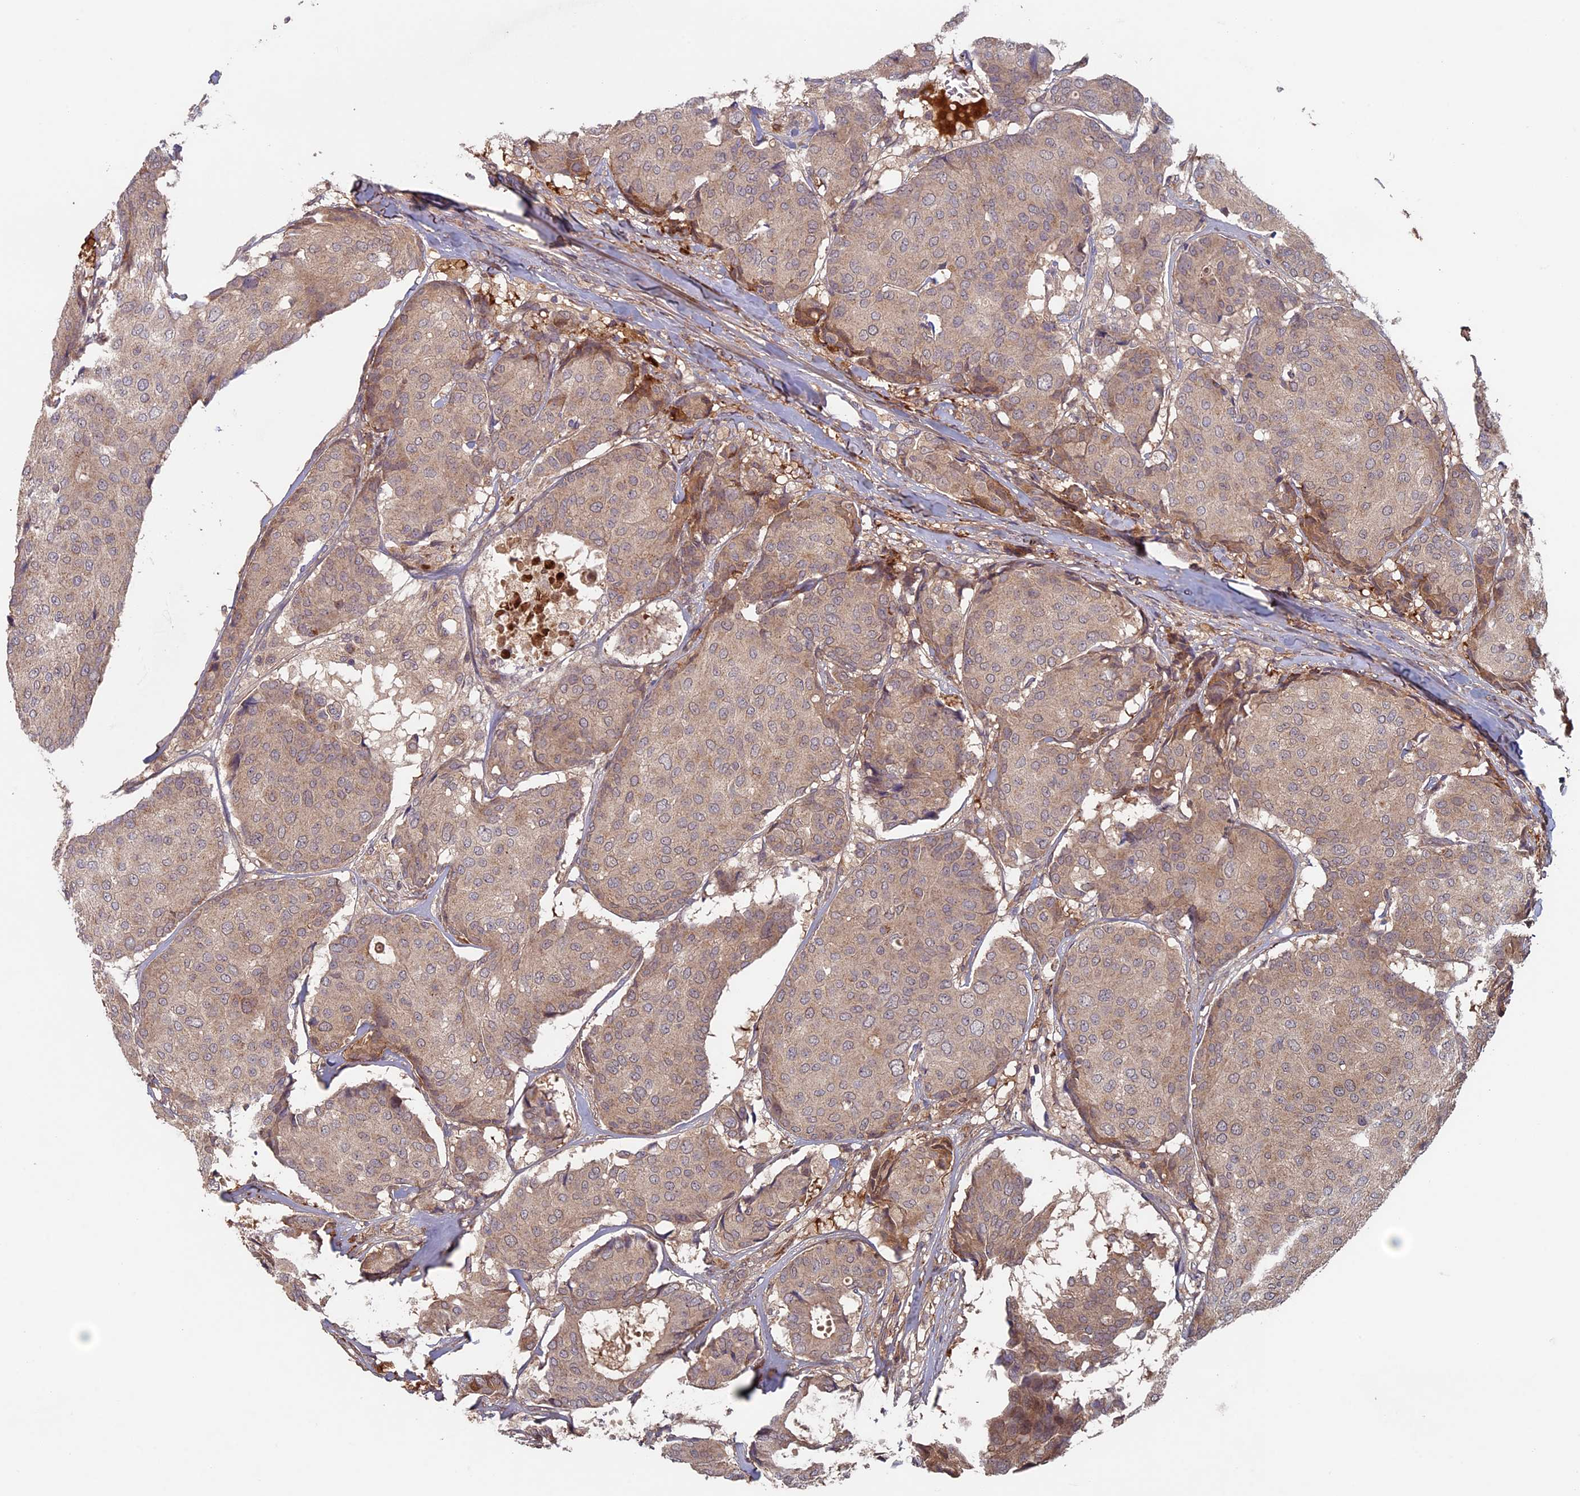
{"staining": {"intensity": "moderate", "quantity": "25%-75%", "location": "cytoplasmic/membranous"}, "tissue": "breast cancer", "cell_type": "Tumor cells", "image_type": "cancer", "snomed": [{"axis": "morphology", "description": "Duct carcinoma"}, {"axis": "topography", "description": "Breast"}], "caption": "A brown stain shows moderate cytoplasmic/membranous staining of a protein in breast cancer tumor cells.", "gene": "RCCD1", "patient": {"sex": "female", "age": 75}}